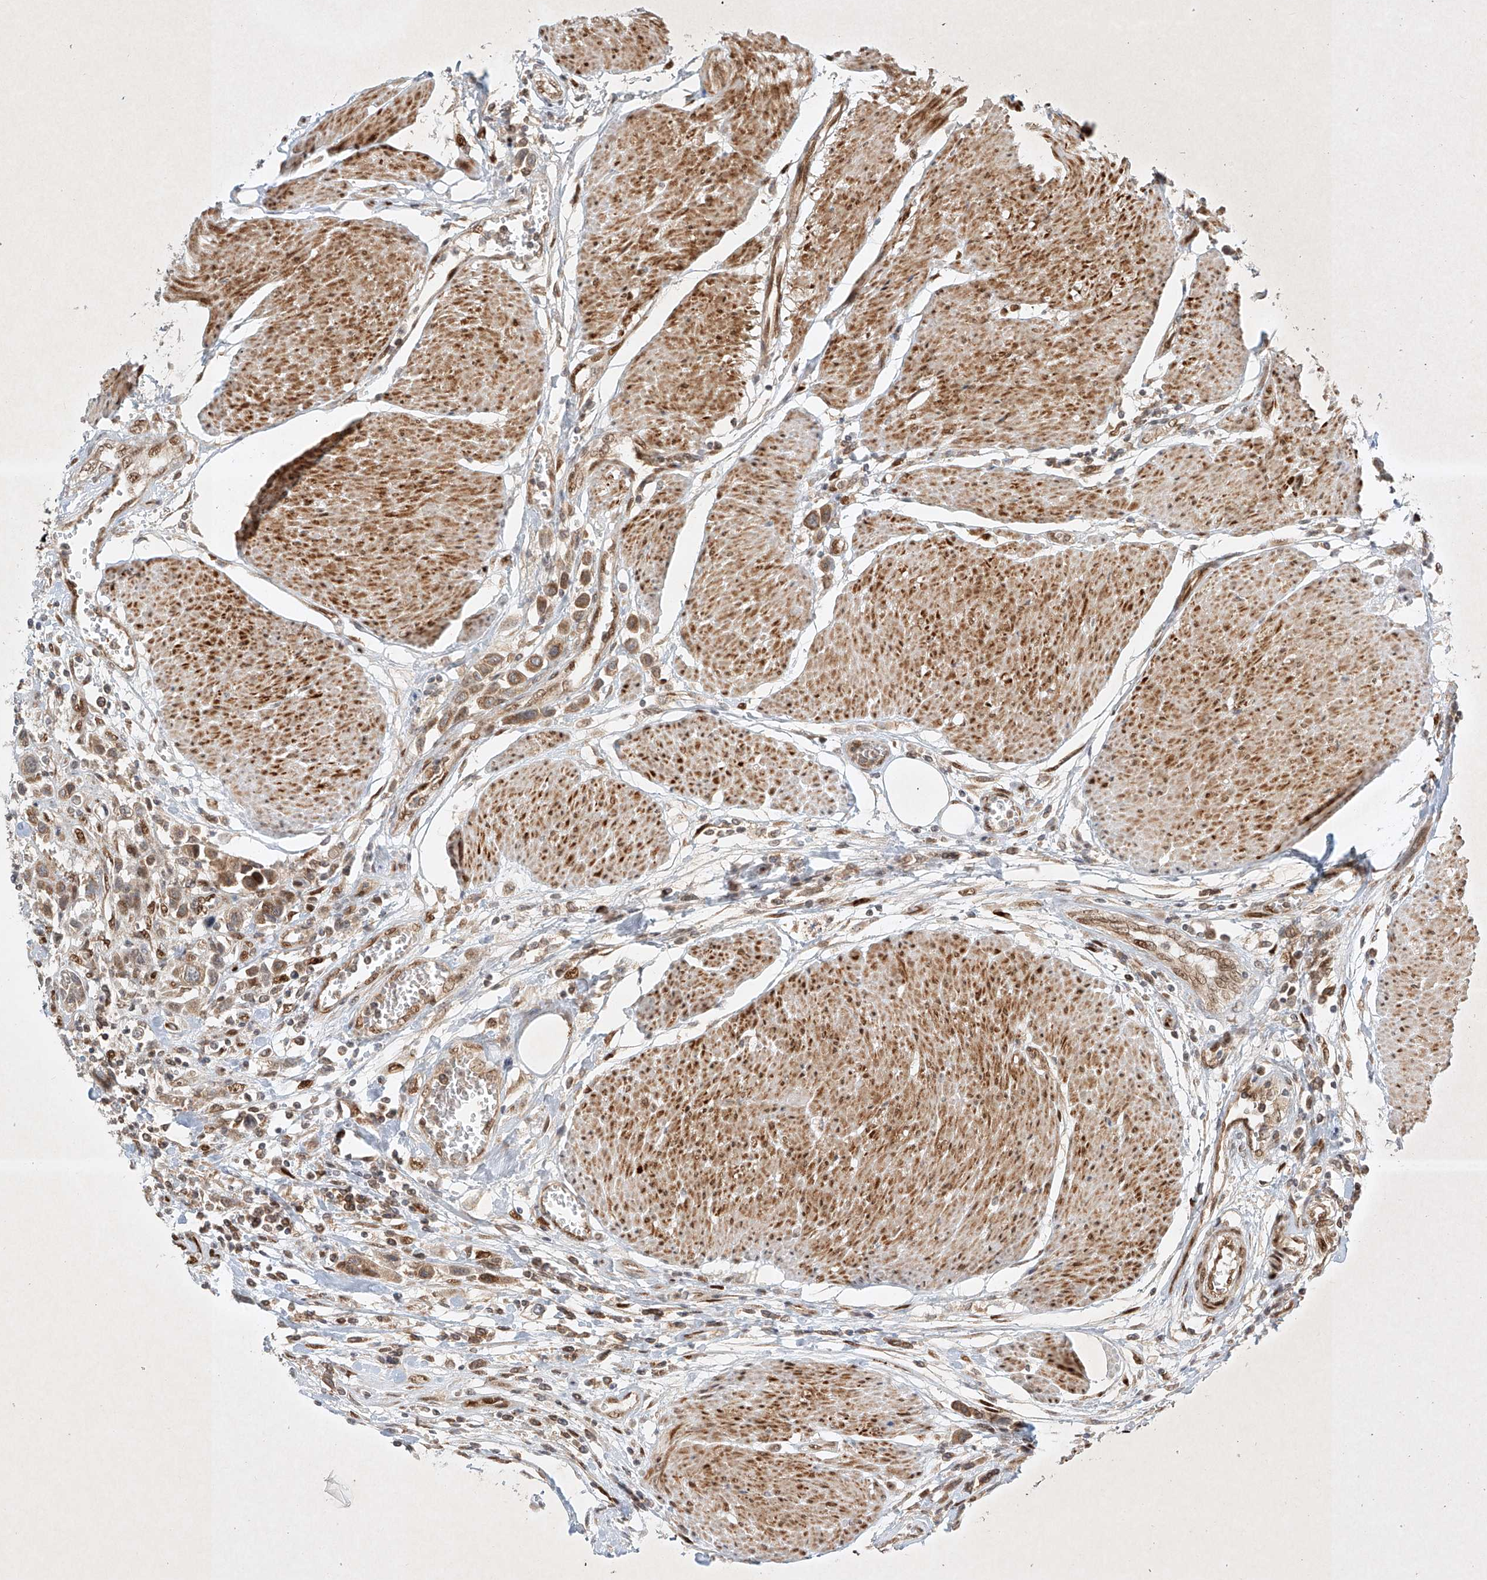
{"staining": {"intensity": "moderate", "quantity": ">75%", "location": "cytoplasmic/membranous"}, "tissue": "urothelial cancer", "cell_type": "Tumor cells", "image_type": "cancer", "snomed": [{"axis": "morphology", "description": "Urothelial carcinoma, High grade"}, {"axis": "topography", "description": "Urinary bladder"}], "caption": "Tumor cells reveal medium levels of moderate cytoplasmic/membranous expression in approximately >75% of cells in urothelial carcinoma (high-grade).", "gene": "EPG5", "patient": {"sex": "male", "age": 50}}